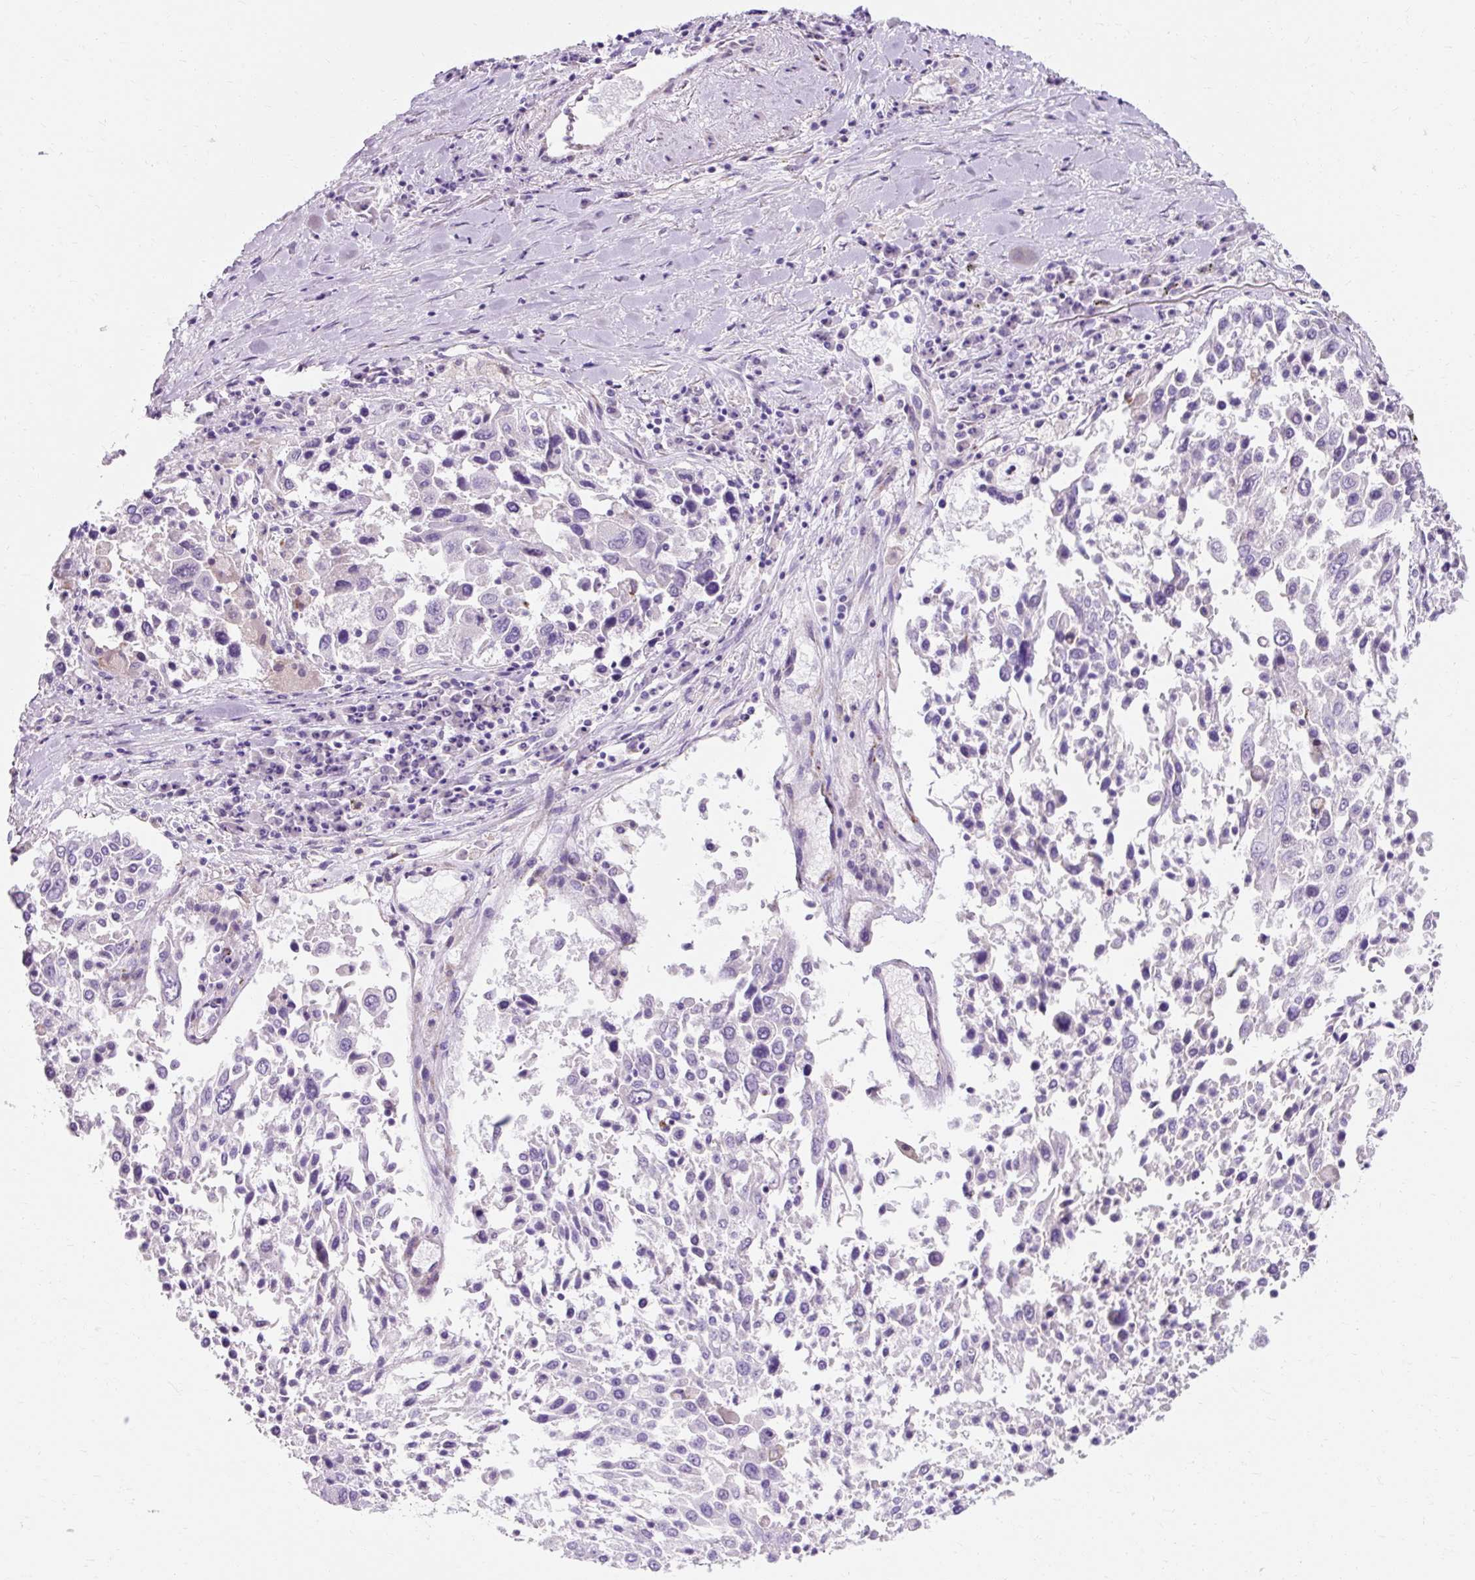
{"staining": {"intensity": "negative", "quantity": "none", "location": "none"}, "tissue": "lung cancer", "cell_type": "Tumor cells", "image_type": "cancer", "snomed": [{"axis": "morphology", "description": "Squamous cell carcinoma, NOS"}, {"axis": "topography", "description": "Lung"}], "caption": "DAB immunohistochemical staining of human lung squamous cell carcinoma demonstrates no significant expression in tumor cells.", "gene": "CLDN25", "patient": {"sex": "male", "age": 65}}